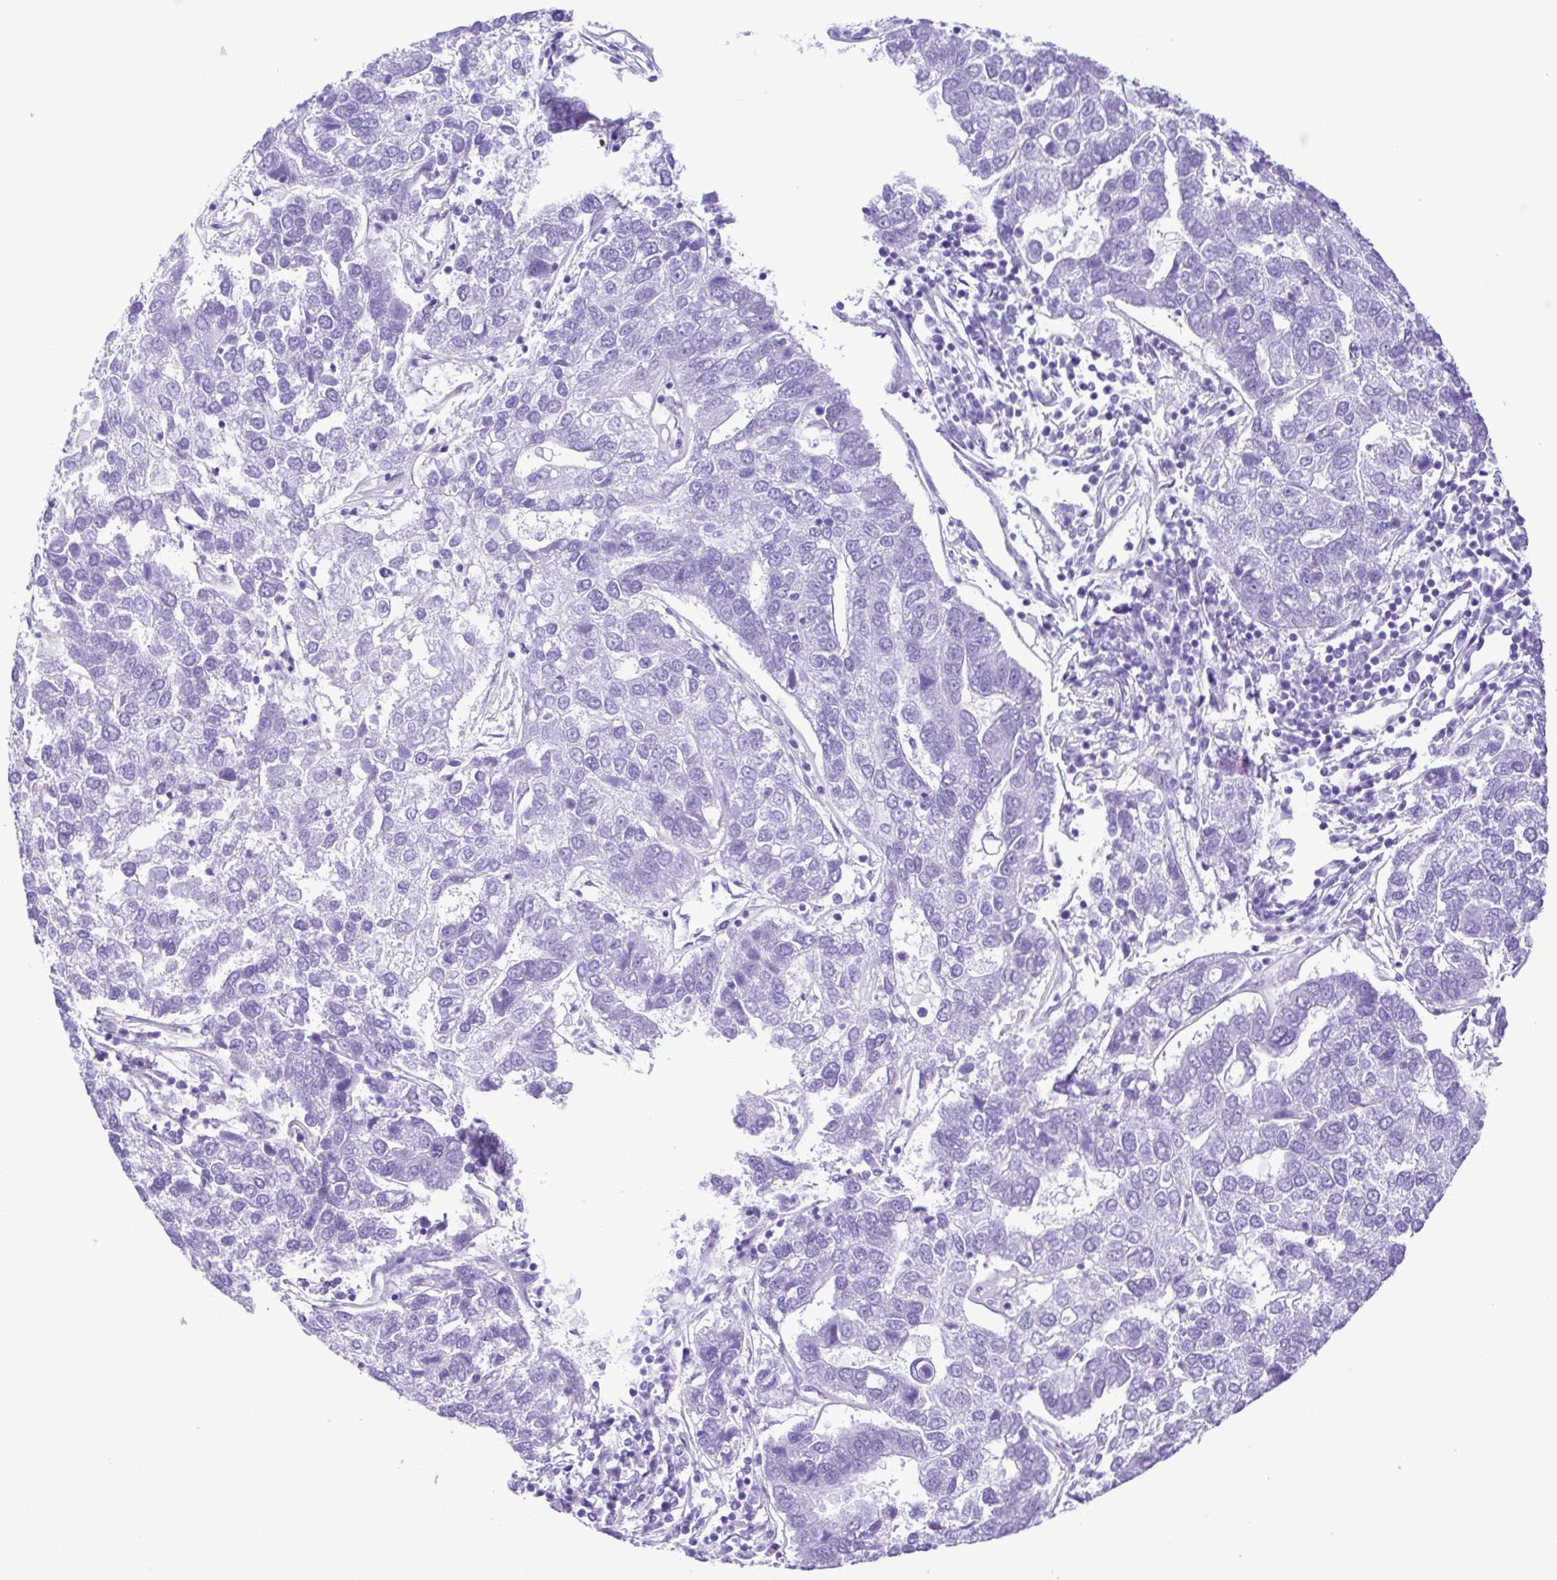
{"staining": {"intensity": "negative", "quantity": "none", "location": "none"}, "tissue": "pancreatic cancer", "cell_type": "Tumor cells", "image_type": "cancer", "snomed": [{"axis": "morphology", "description": "Adenocarcinoma, NOS"}, {"axis": "topography", "description": "Pancreas"}], "caption": "DAB immunohistochemical staining of adenocarcinoma (pancreatic) shows no significant positivity in tumor cells.", "gene": "SYT1", "patient": {"sex": "female", "age": 61}}